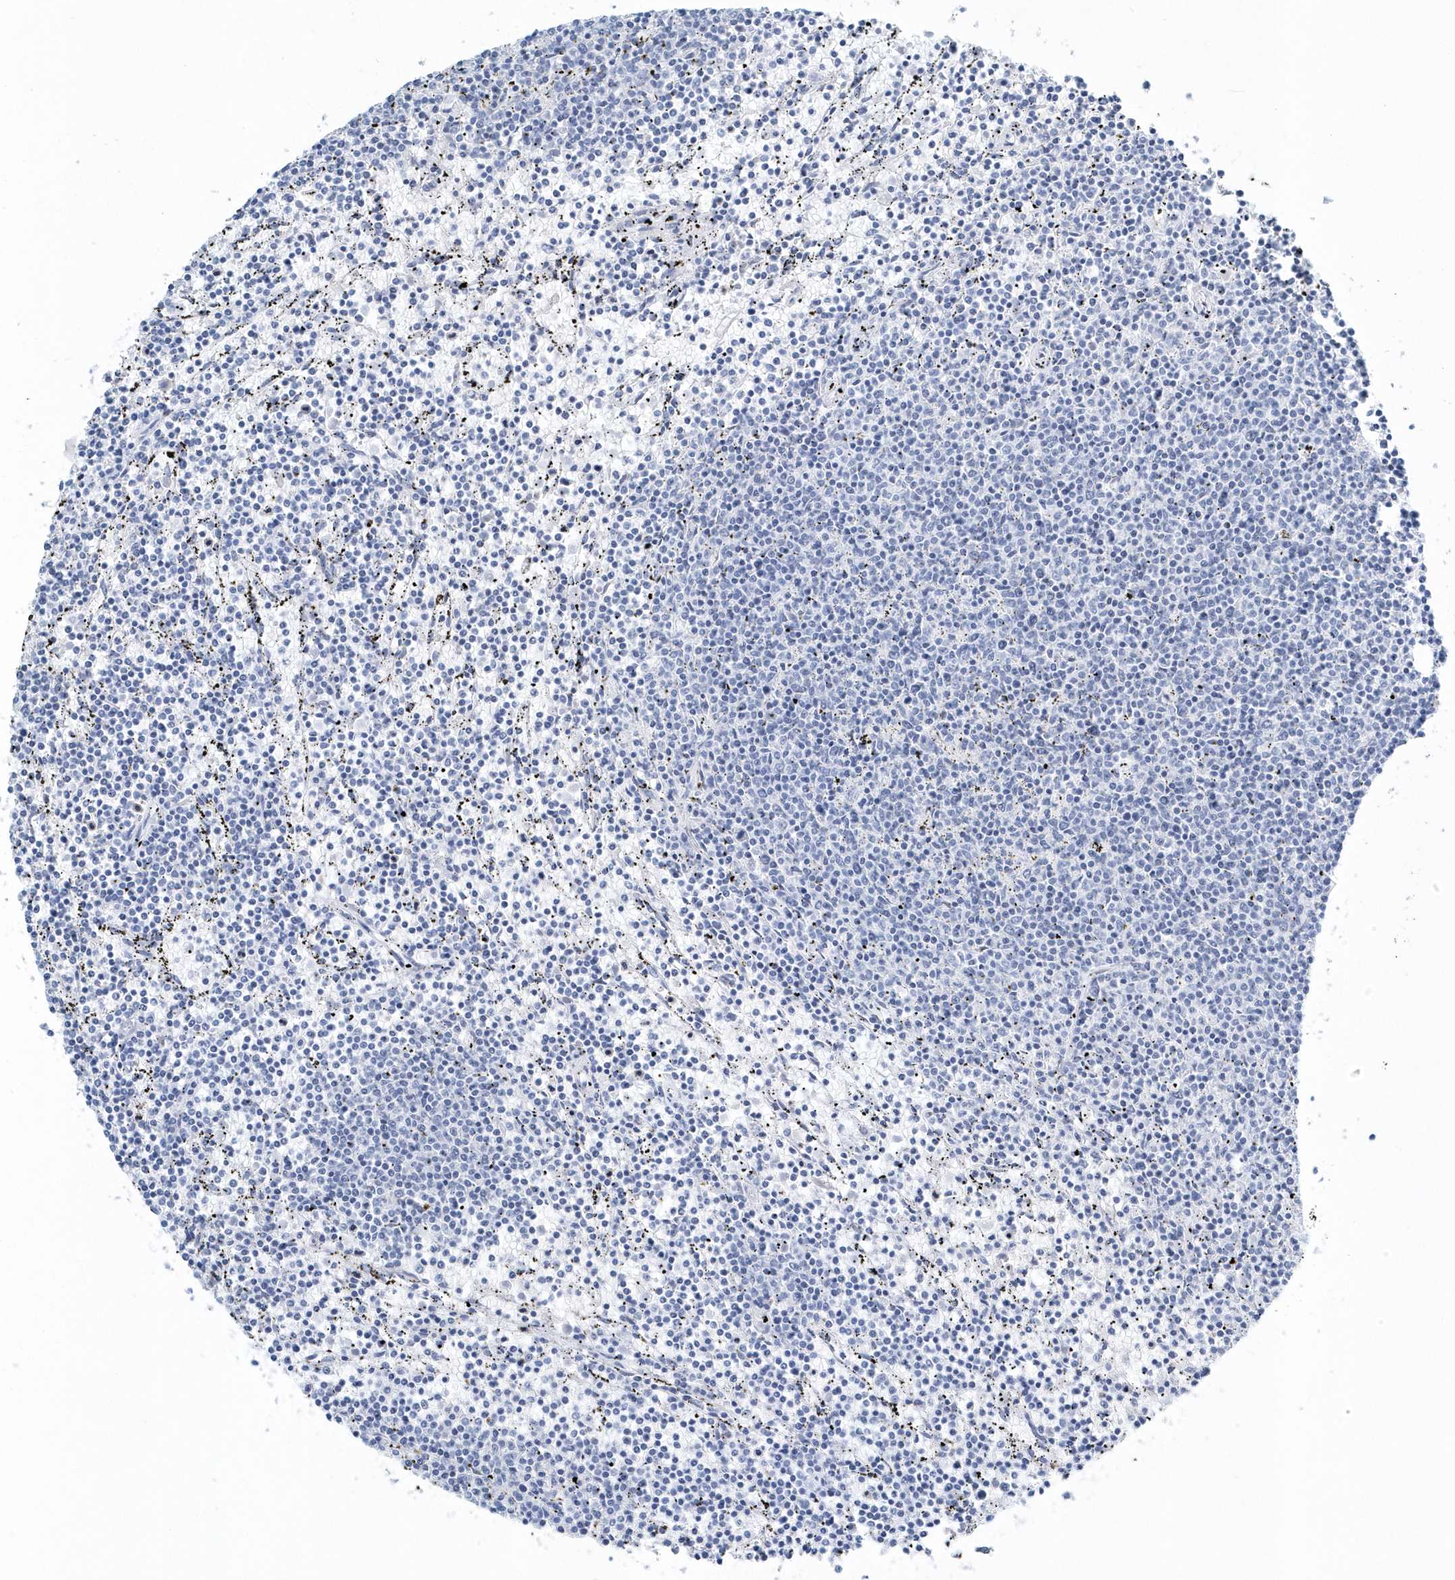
{"staining": {"intensity": "negative", "quantity": "none", "location": "none"}, "tissue": "lymphoma", "cell_type": "Tumor cells", "image_type": "cancer", "snomed": [{"axis": "morphology", "description": "Malignant lymphoma, non-Hodgkin's type, Low grade"}, {"axis": "topography", "description": "Spleen"}], "caption": "An immunohistochemistry (IHC) photomicrograph of low-grade malignant lymphoma, non-Hodgkin's type is shown. There is no staining in tumor cells of low-grade malignant lymphoma, non-Hodgkin's type.", "gene": "PTPRO", "patient": {"sex": "female", "age": 50}}